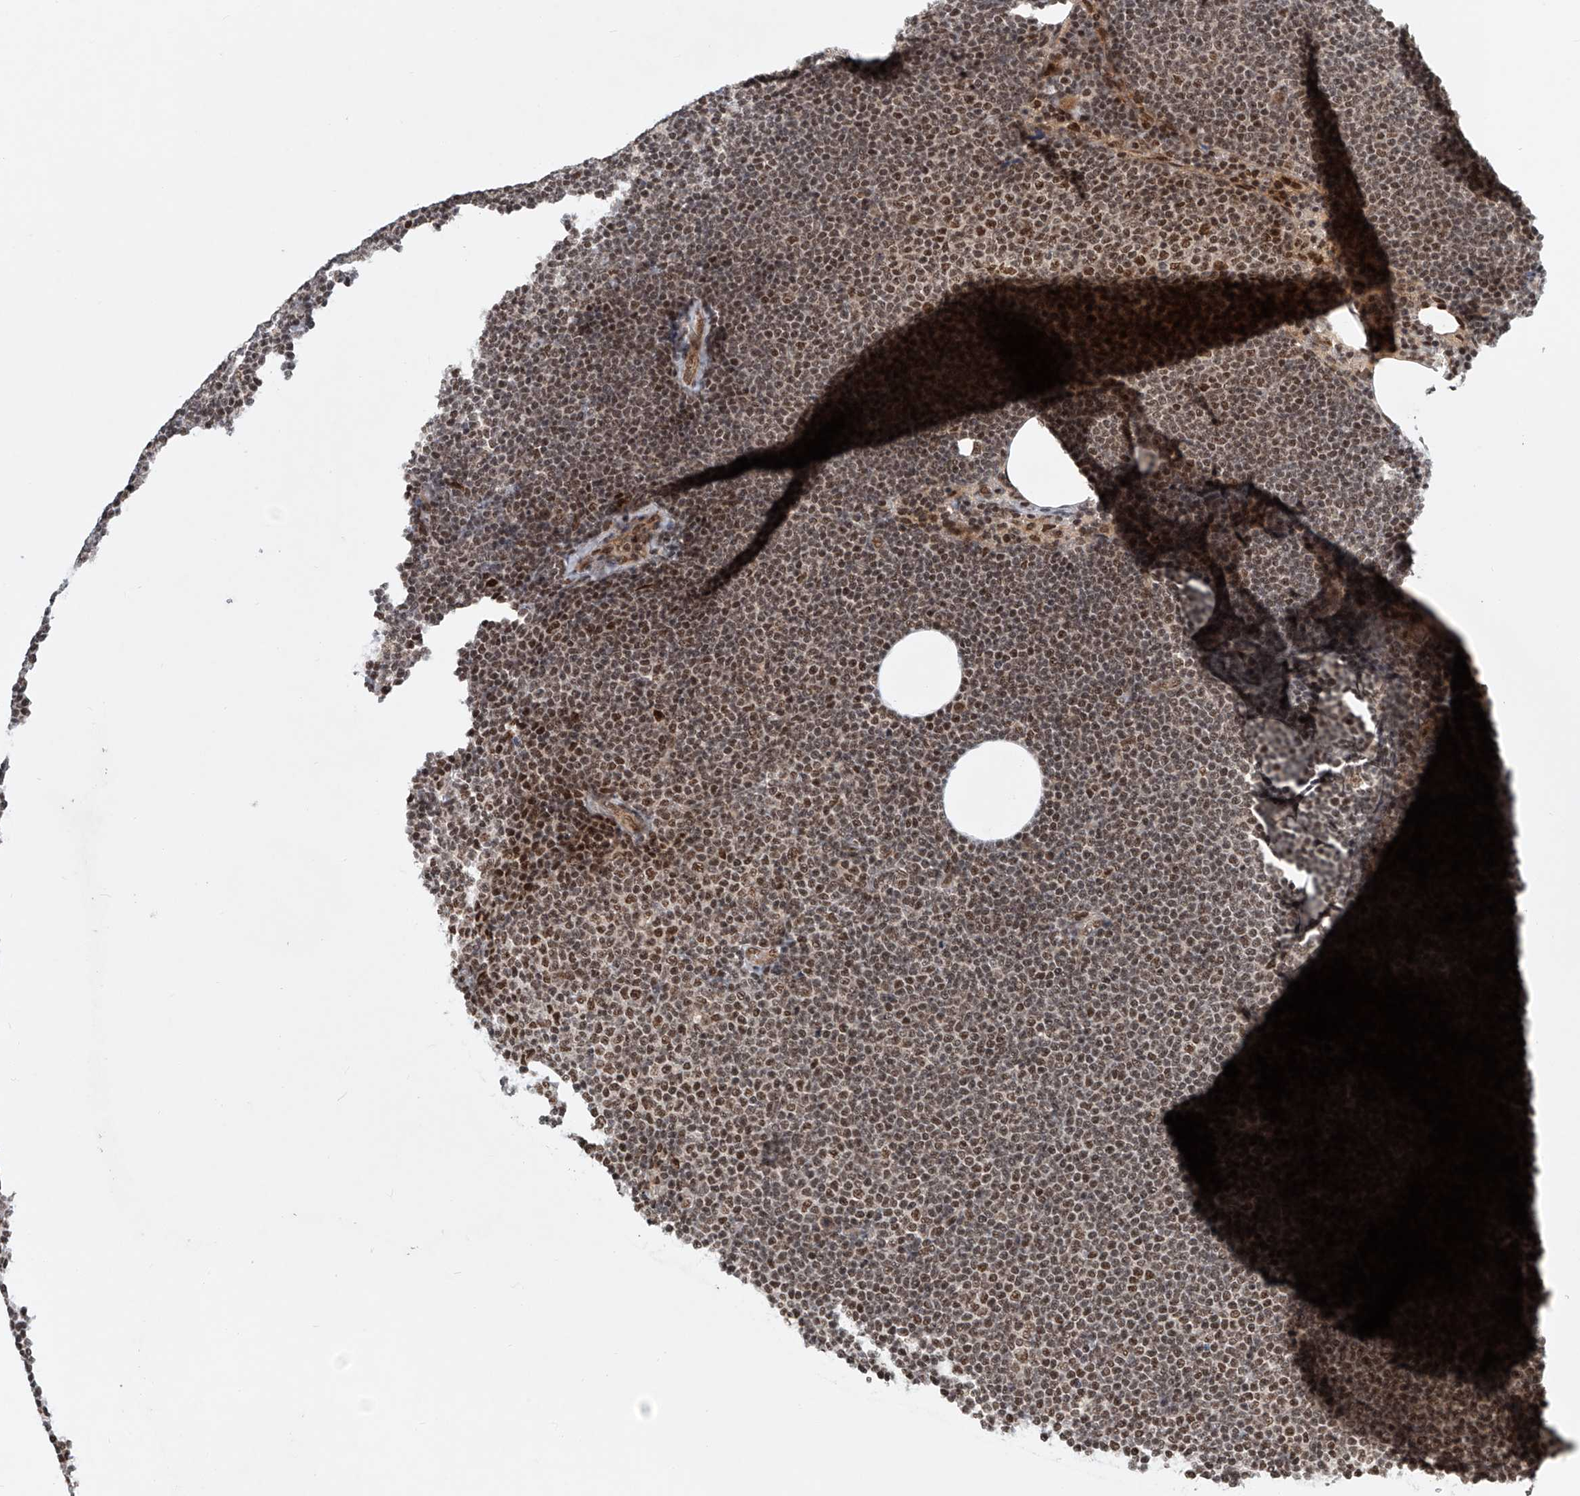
{"staining": {"intensity": "moderate", "quantity": ">75%", "location": "nuclear"}, "tissue": "lymphoma", "cell_type": "Tumor cells", "image_type": "cancer", "snomed": [{"axis": "morphology", "description": "Malignant lymphoma, non-Hodgkin's type, Low grade"}, {"axis": "topography", "description": "Lymph node"}], "caption": "Brown immunohistochemical staining in human low-grade malignant lymphoma, non-Hodgkin's type demonstrates moderate nuclear staining in about >75% of tumor cells.", "gene": "ZNF470", "patient": {"sex": "female", "age": 53}}